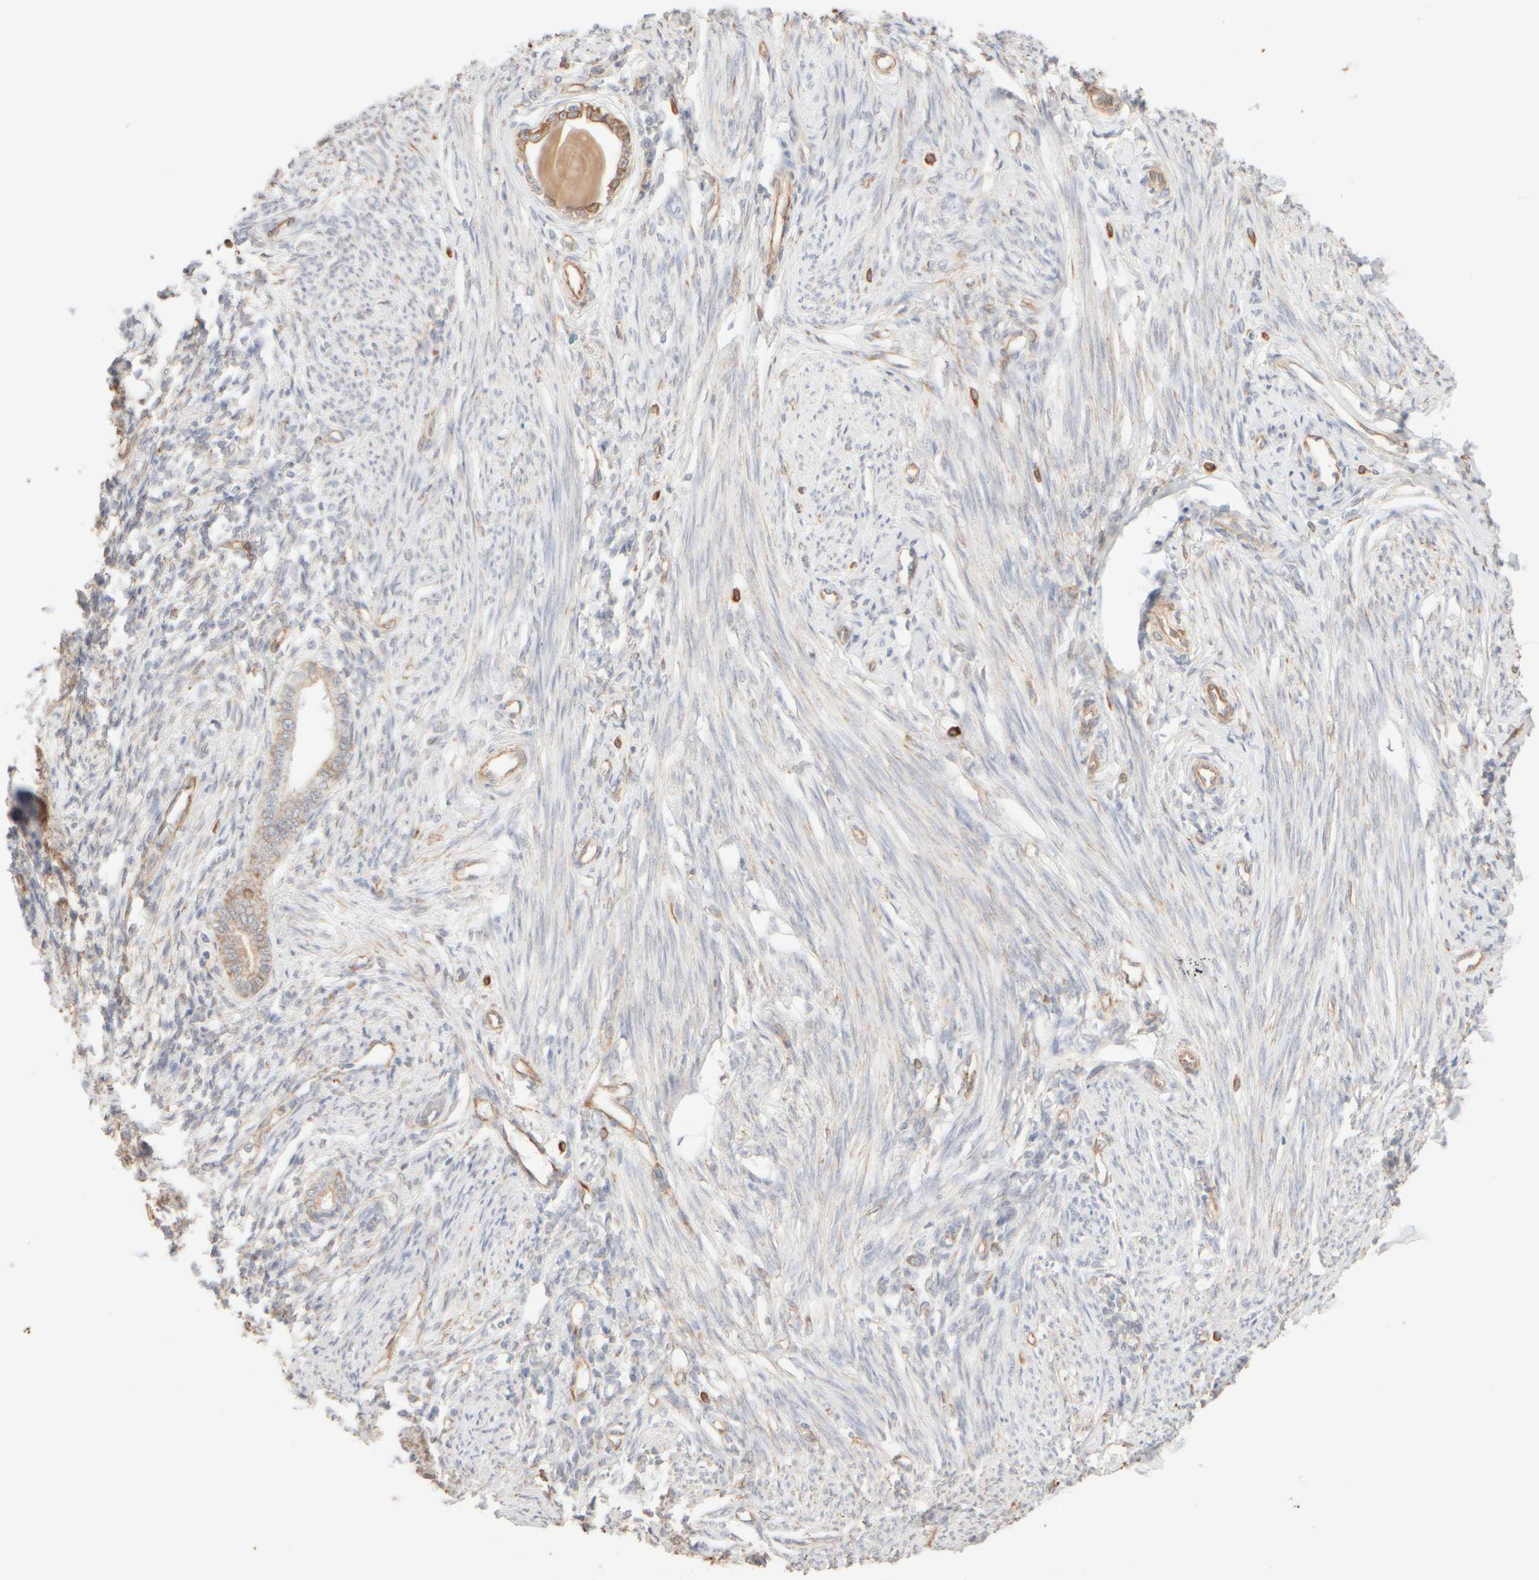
{"staining": {"intensity": "weak", "quantity": "<25%", "location": "cytoplasmic/membranous"}, "tissue": "endometrium", "cell_type": "Cells in endometrial stroma", "image_type": "normal", "snomed": [{"axis": "morphology", "description": "Normal tissue, NOS"}, {"axis": "topography", "description": "Endometrium"}], "caption": "Immunohistochemistry photomicrograph of benign human endometrium stained for a protein (brown), which reveals no staining in cells in endometrial stroma.", "gene": "KRT15", "patient": {"sex": "female", "age": 56}}